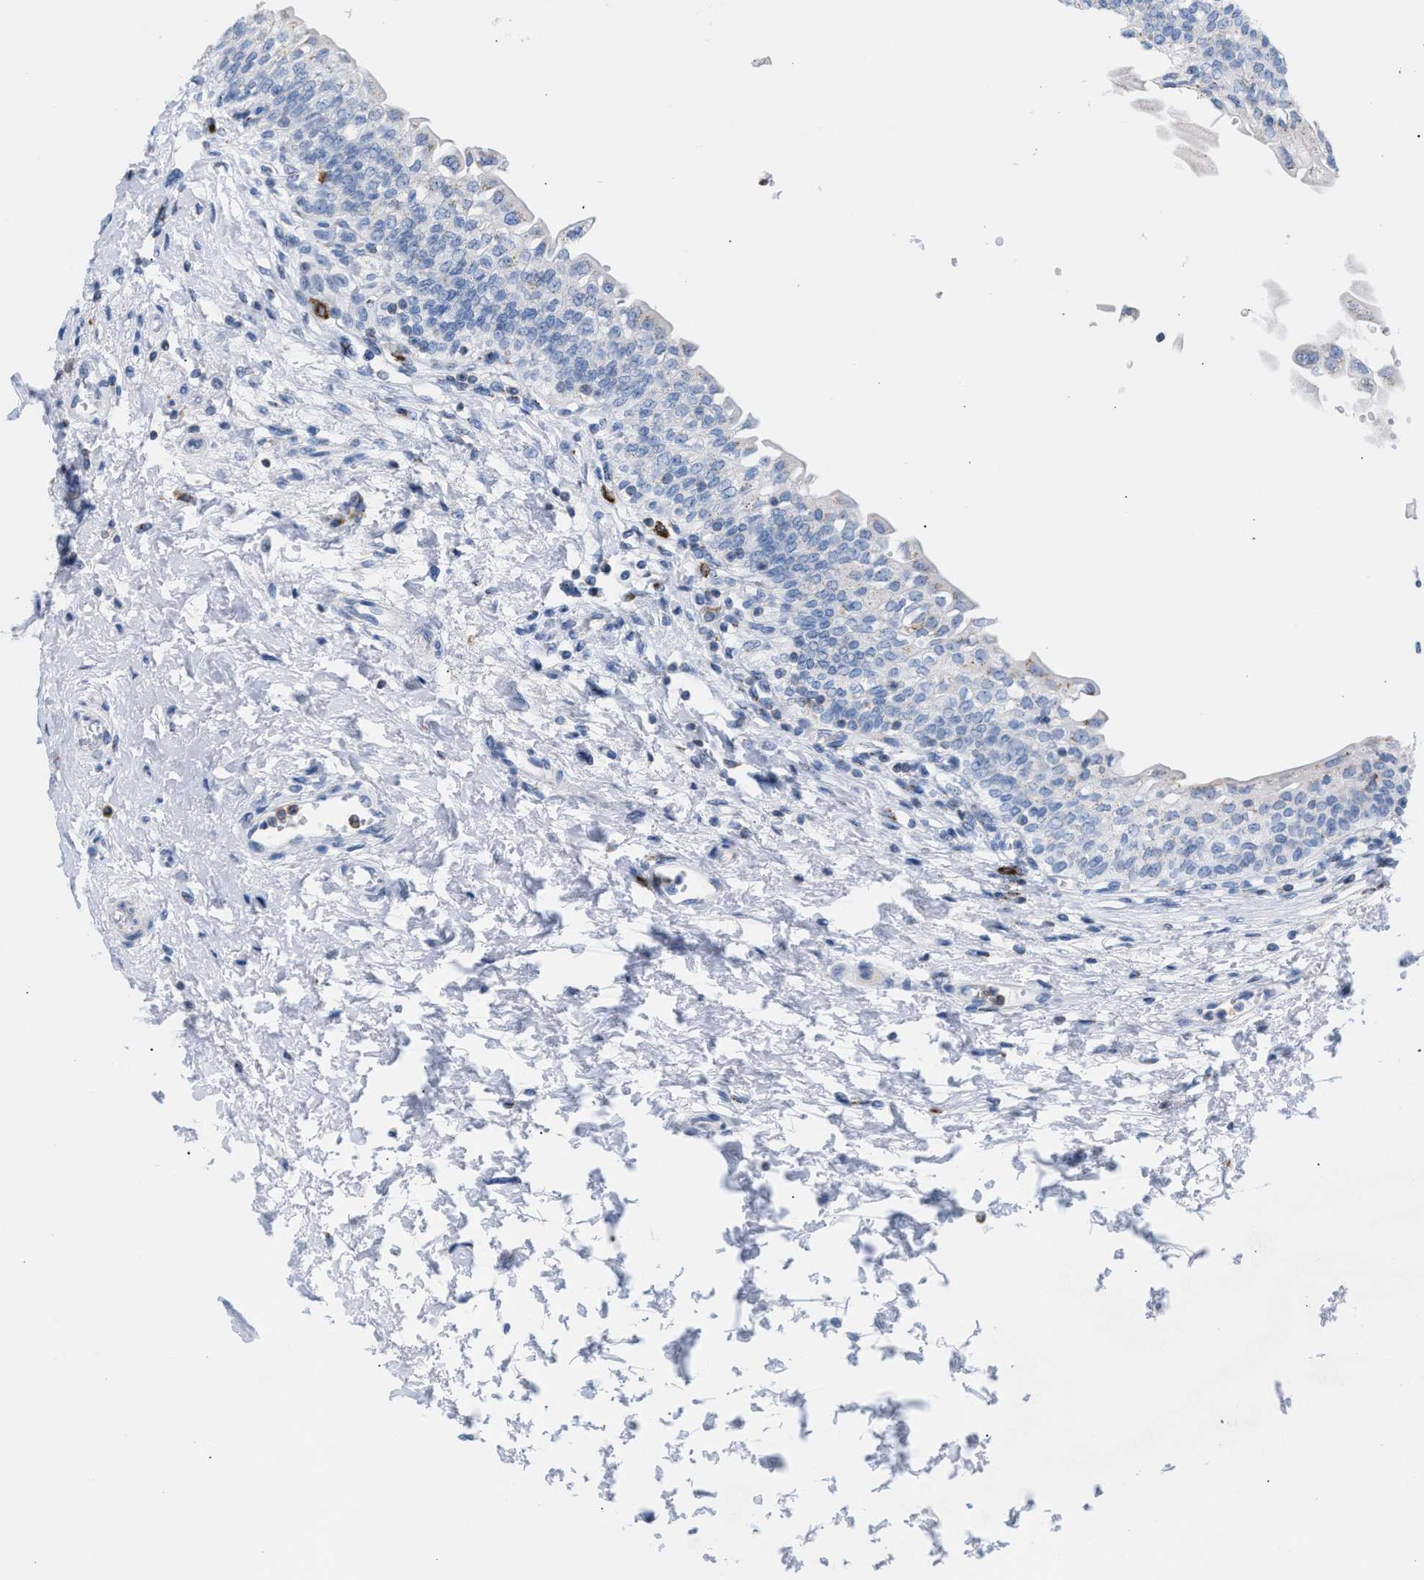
{"staining": {"intensity": "negative", "quantity": "none", "location": "none"}, "tissue": "urinary bladder", "cell_type": "Urothelial cells", "image_type": "normal", "snomed": [{"axis": "morphology", "description": "Normal tissue, NOS"}, {"axis": "topography", "description": "Urinary bladder"}], "caption": "The image displays no staining of urothelial cells in normal urinary bladder. Nuclei are stained in blue.", "gene": "TACC3", "patient": {"sex": "male", "age": 55}}